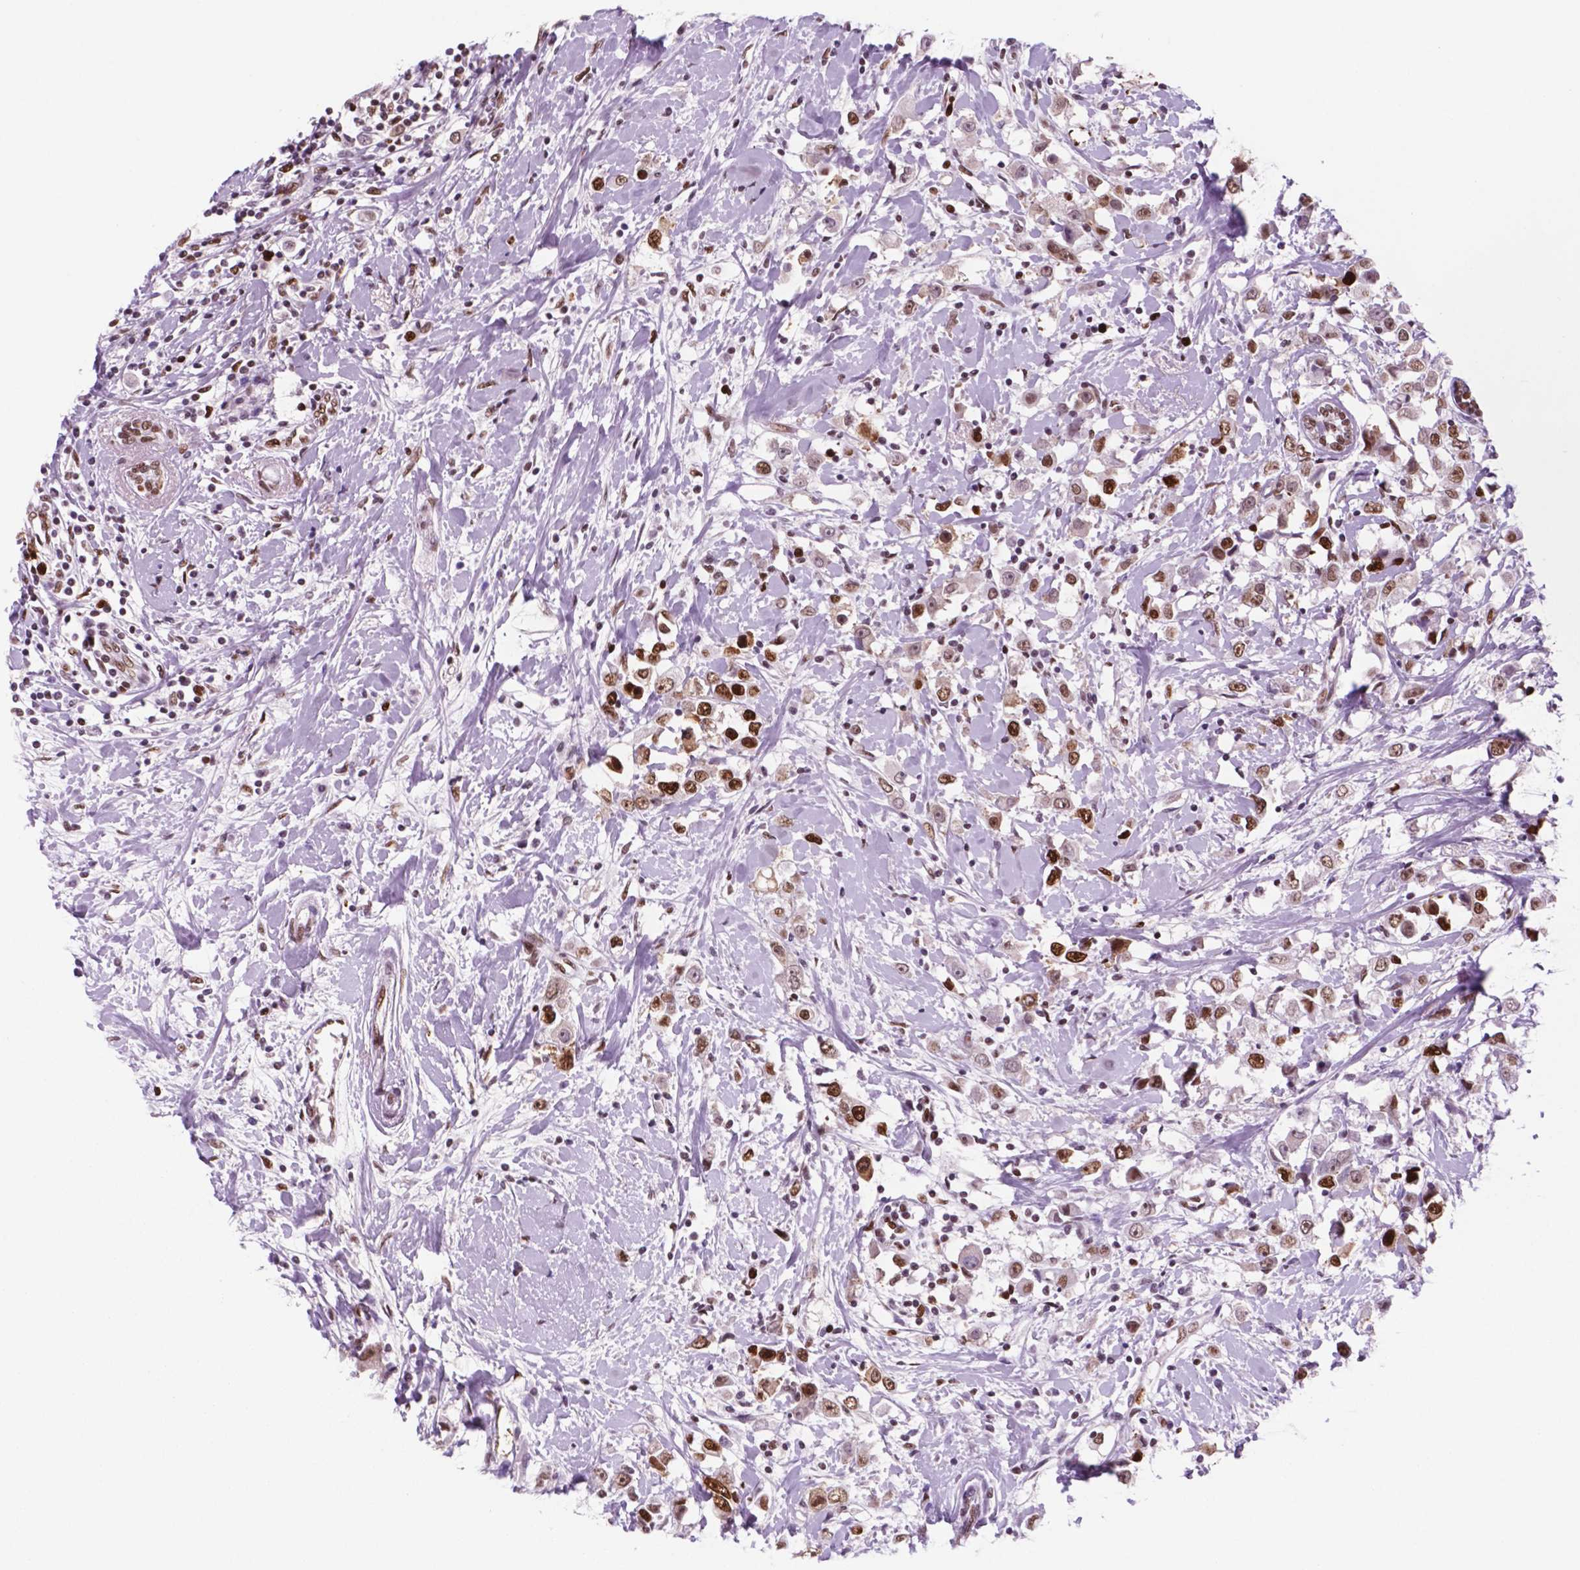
{"staining": {"intensity": "strong", "quantity": "25%-75%", "location": "nuclear"}, "tissue": "breast cancer", "cell_type": "Tumor cells", "image_type": "cancer", "snomed": [{"axis": "morphology", "description": "Duct carcinoma"}, {"axis": "topography", "description": "Breast"}], "caption": "Protein analysis of breast invasive ductal carcinoma tissue demonstrates strong nuclear expression in about 25%-75% of tumor cells.", "gene": "MSH6", "patient": {"sex": "female", "age": 61}}